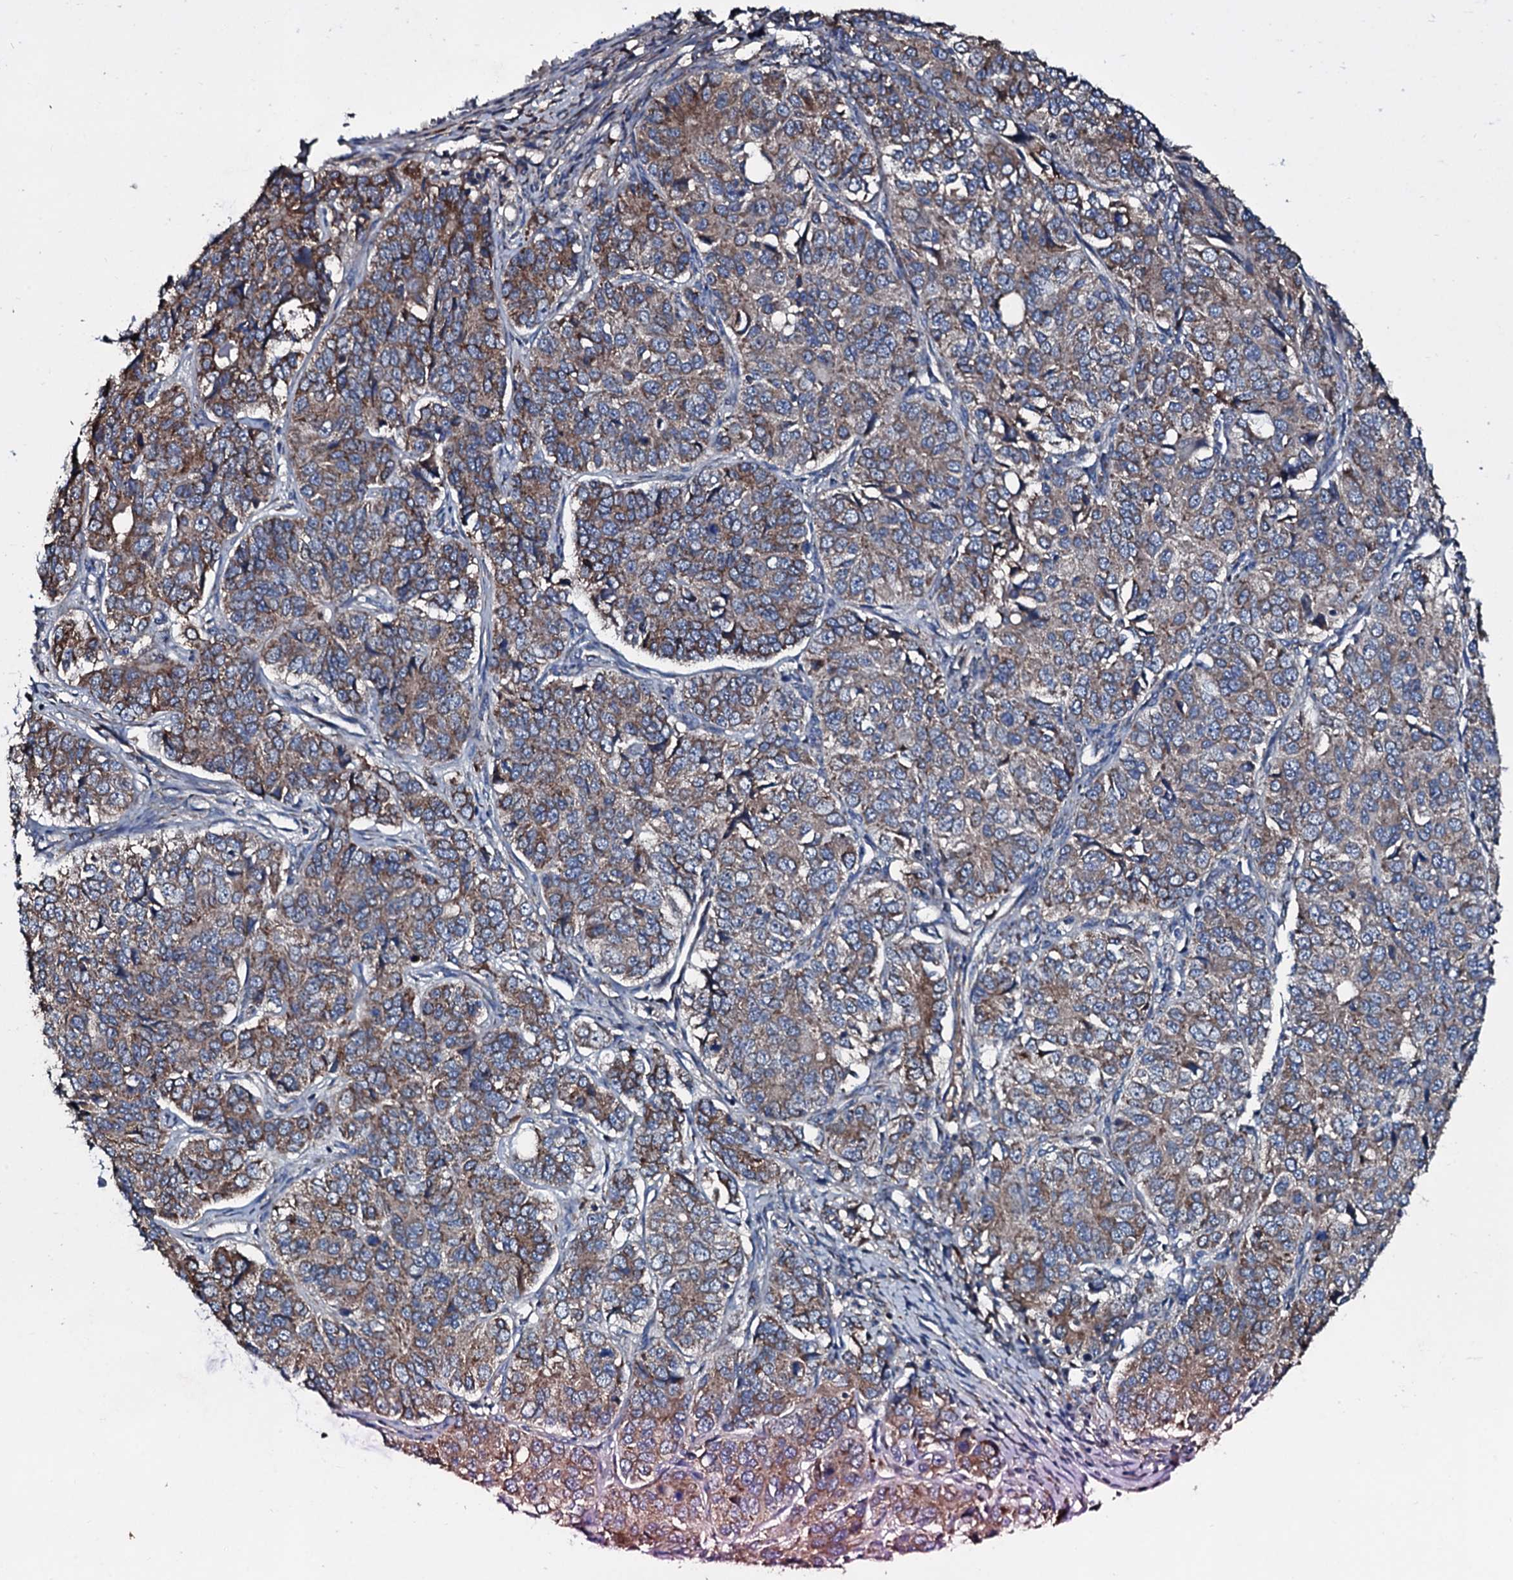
{"staining": {"intensity": "moderate", "quantity": ">75%", "location": "cytoplasmic/membranous"}, "tissue": "ovarian cancer", "cell_type": "Tumor cells", "image_type": "cancer", "snomed": [{"axis": "morphology", "description": "Carcinoma, endometroid"}, {"axis": "topography", "description": "Ovary"}], "caption": "Immunohistochemical staining of endometroid carcinoma (ovarian) displays medium levels of moderate cytoplasmic/membranous staining in about >75% of tumor cells.", "gene": "ACSS3", "patient": {"sex": "female", "age": 51}}